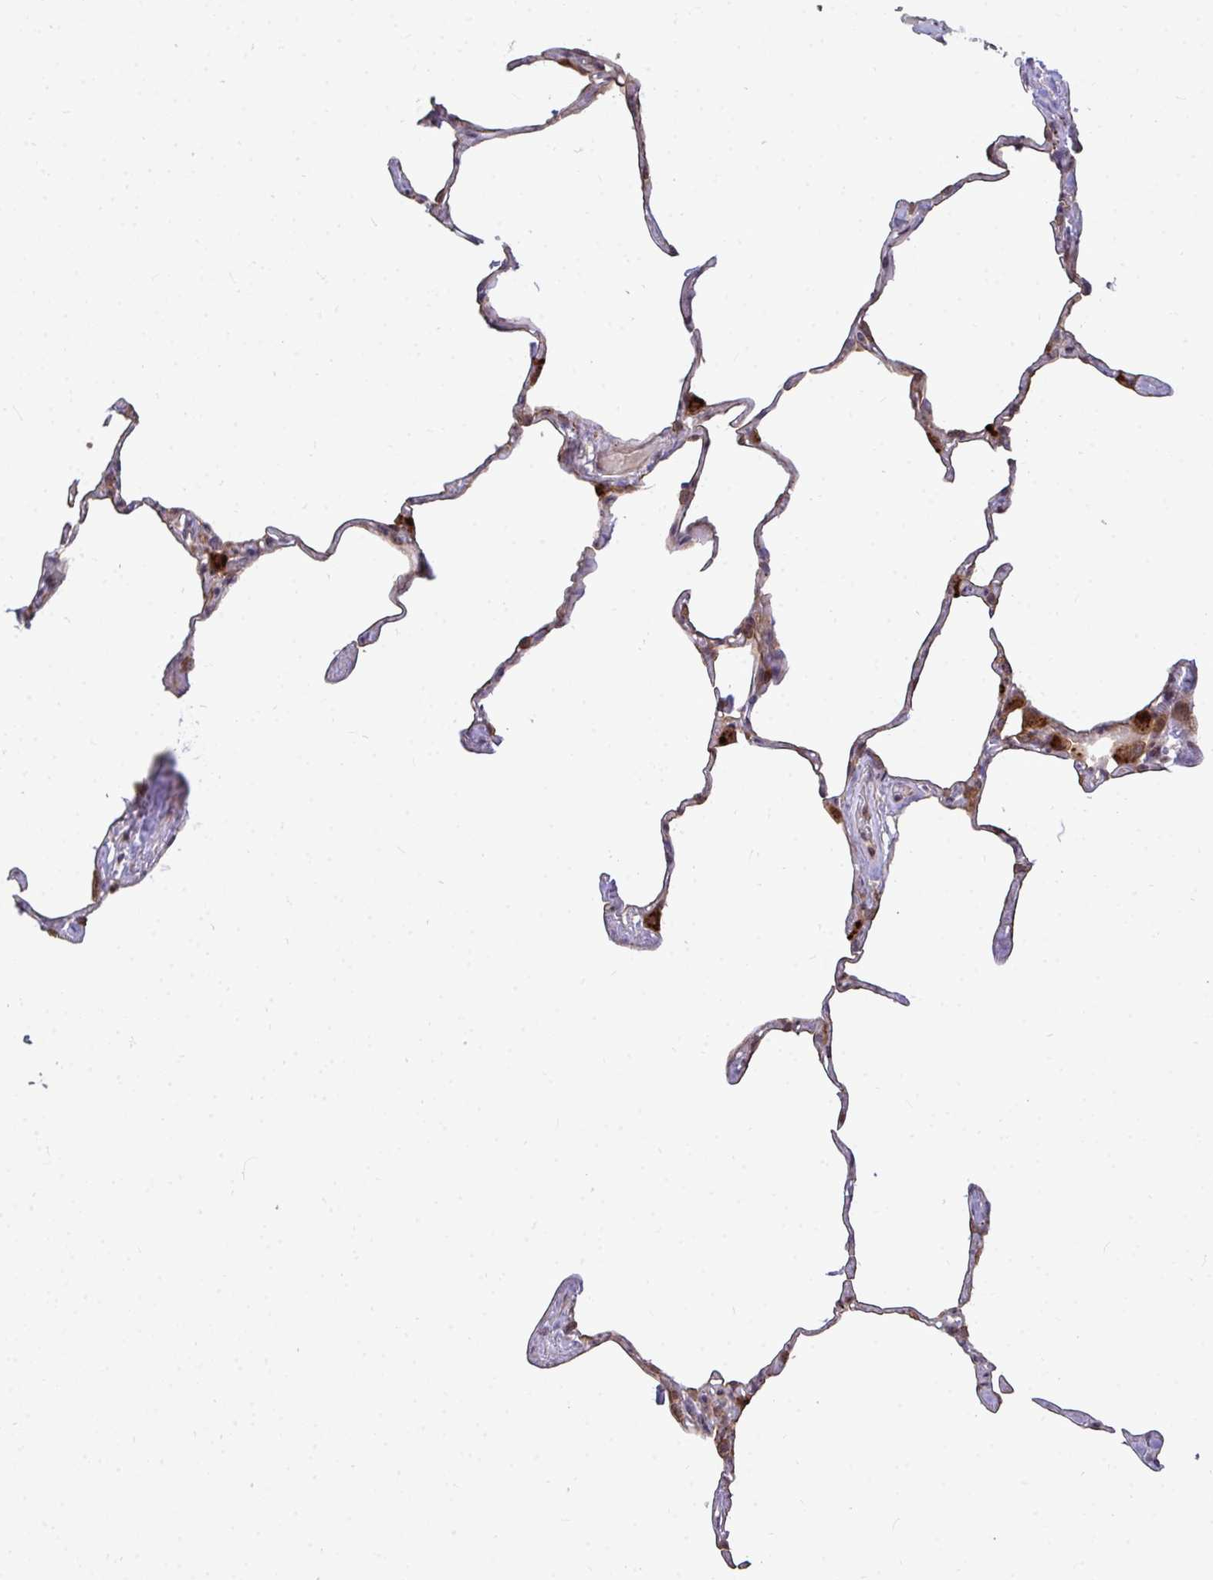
{"staining": {"intensity": "moderate", "quantity": "<25%", "location": "cytoplasmic/membranous"}, "tissue": "lung", "cell_type": "Alveolar cells", "image_type": "normal", "snomed": [{"axis": "morphology", "description": "Normal tissue, NOS"}, {"axis": "topography", "description": "Lung"}], "caption": "Immunohistochemical staining of normal human lung shows low levels of moderate cytoplasmic/membranous positivity in approximately <25% of alveolar cells. (Brightfield microscopy of DAB IHC at high magnification).", "gene": "TRIM44", "patient": {"sex": "male", "age": 65}}